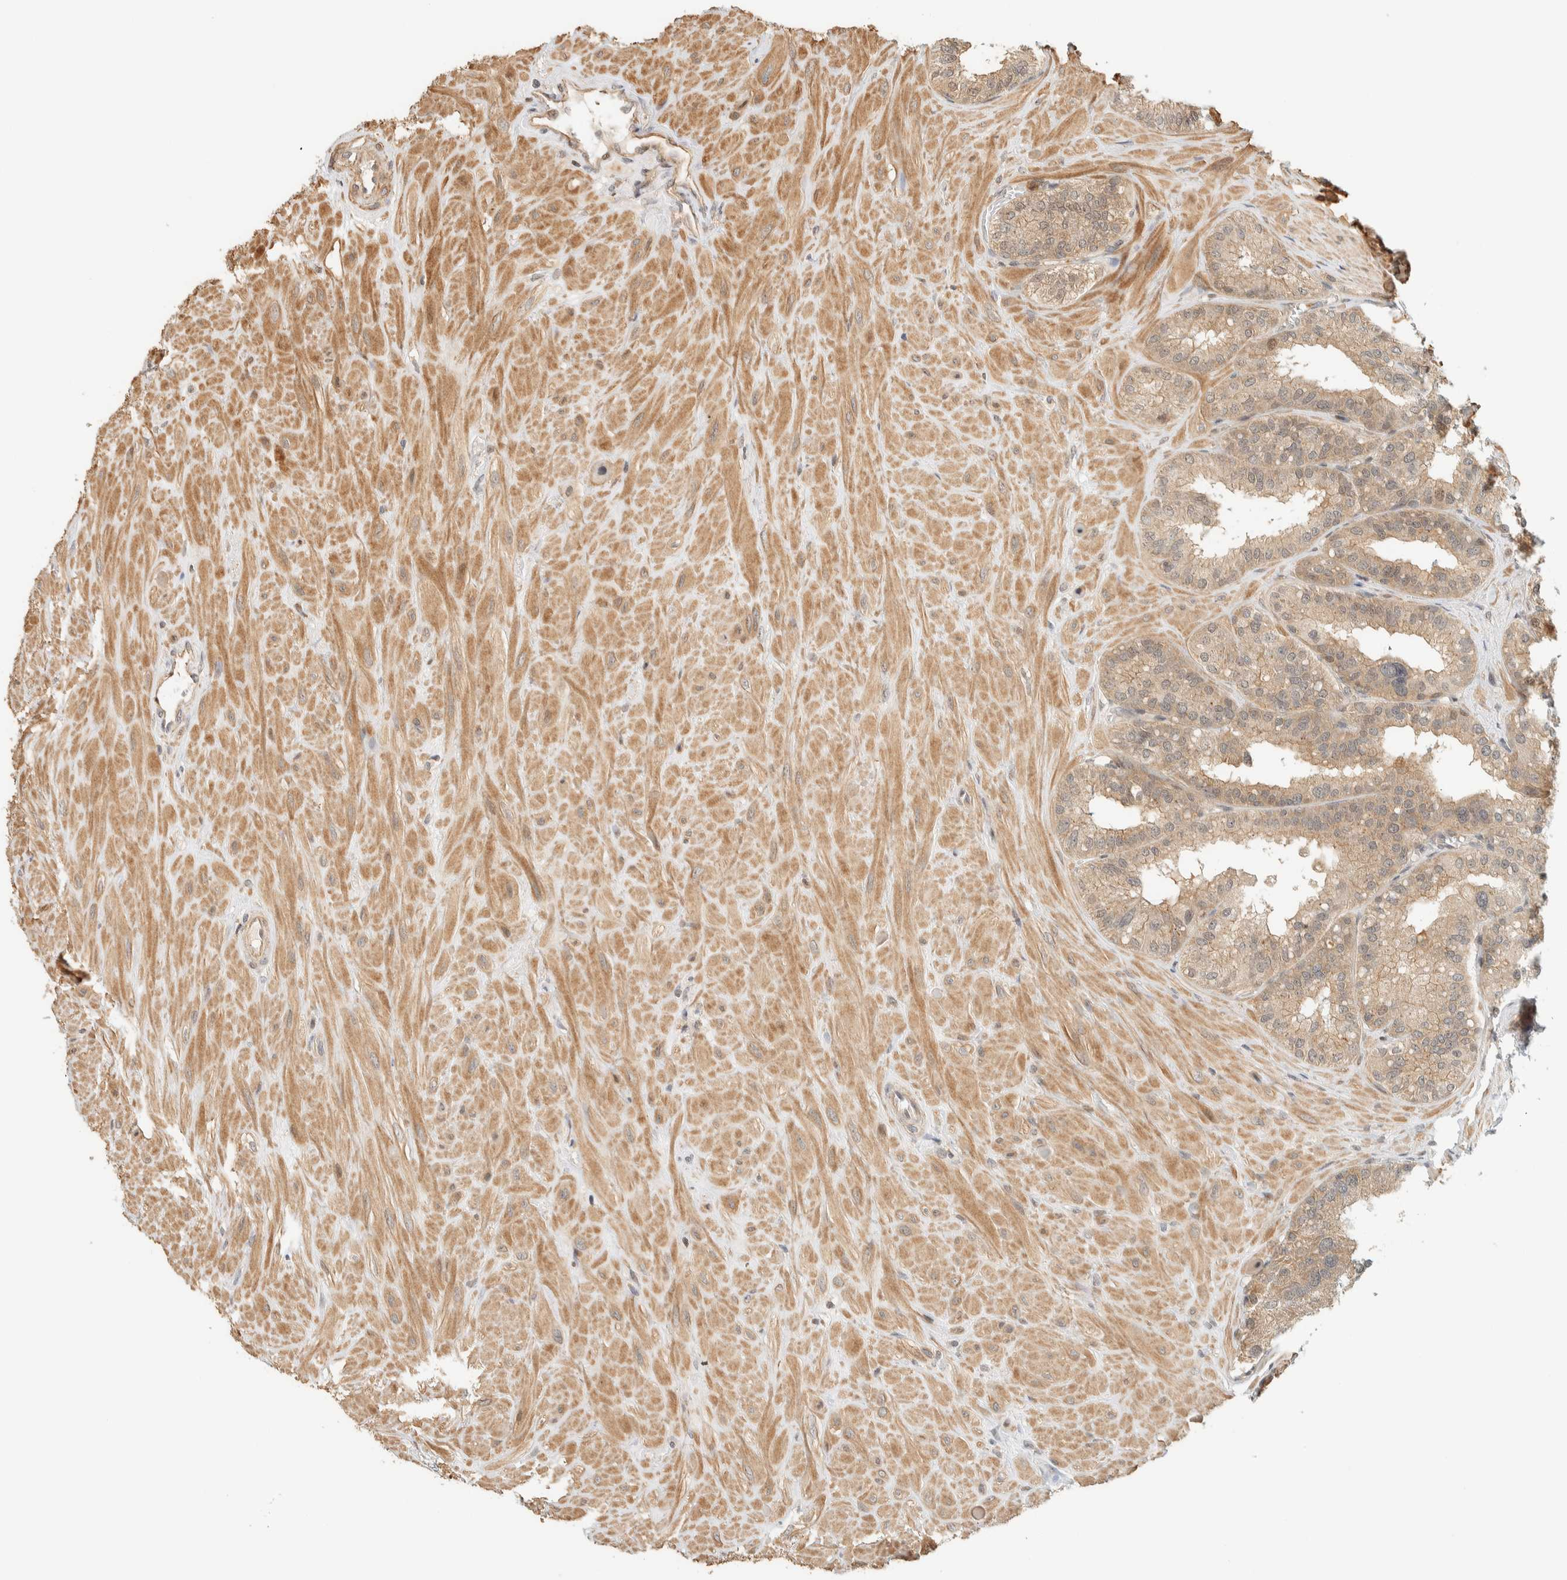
{"staining": {"intensity": "weak", "quantity": ">75%", "location": "cytoplasmic/membranous"}, "tissue": "seminal vesicle", "cell_type": "Glandular cells", "image_type": "normal", "snomed": [{"axis": "morphology", "description": "Normal tissue, NOS"}, {"axis": "topography", "description": "Prostate"}, {"axis": "topography", "description": "Seminal veicle"}], "caption": "Brown immunohistochemical staining in unremarkable seminal vesicle displays weak cytoplasmic/membranous staining in about >75% of glandular cells. Ihc stains the protein in brown and the nuclei are stained blue.", "gene": "ARFGEF1", "patient": {"sex": "male", "age": 51}}